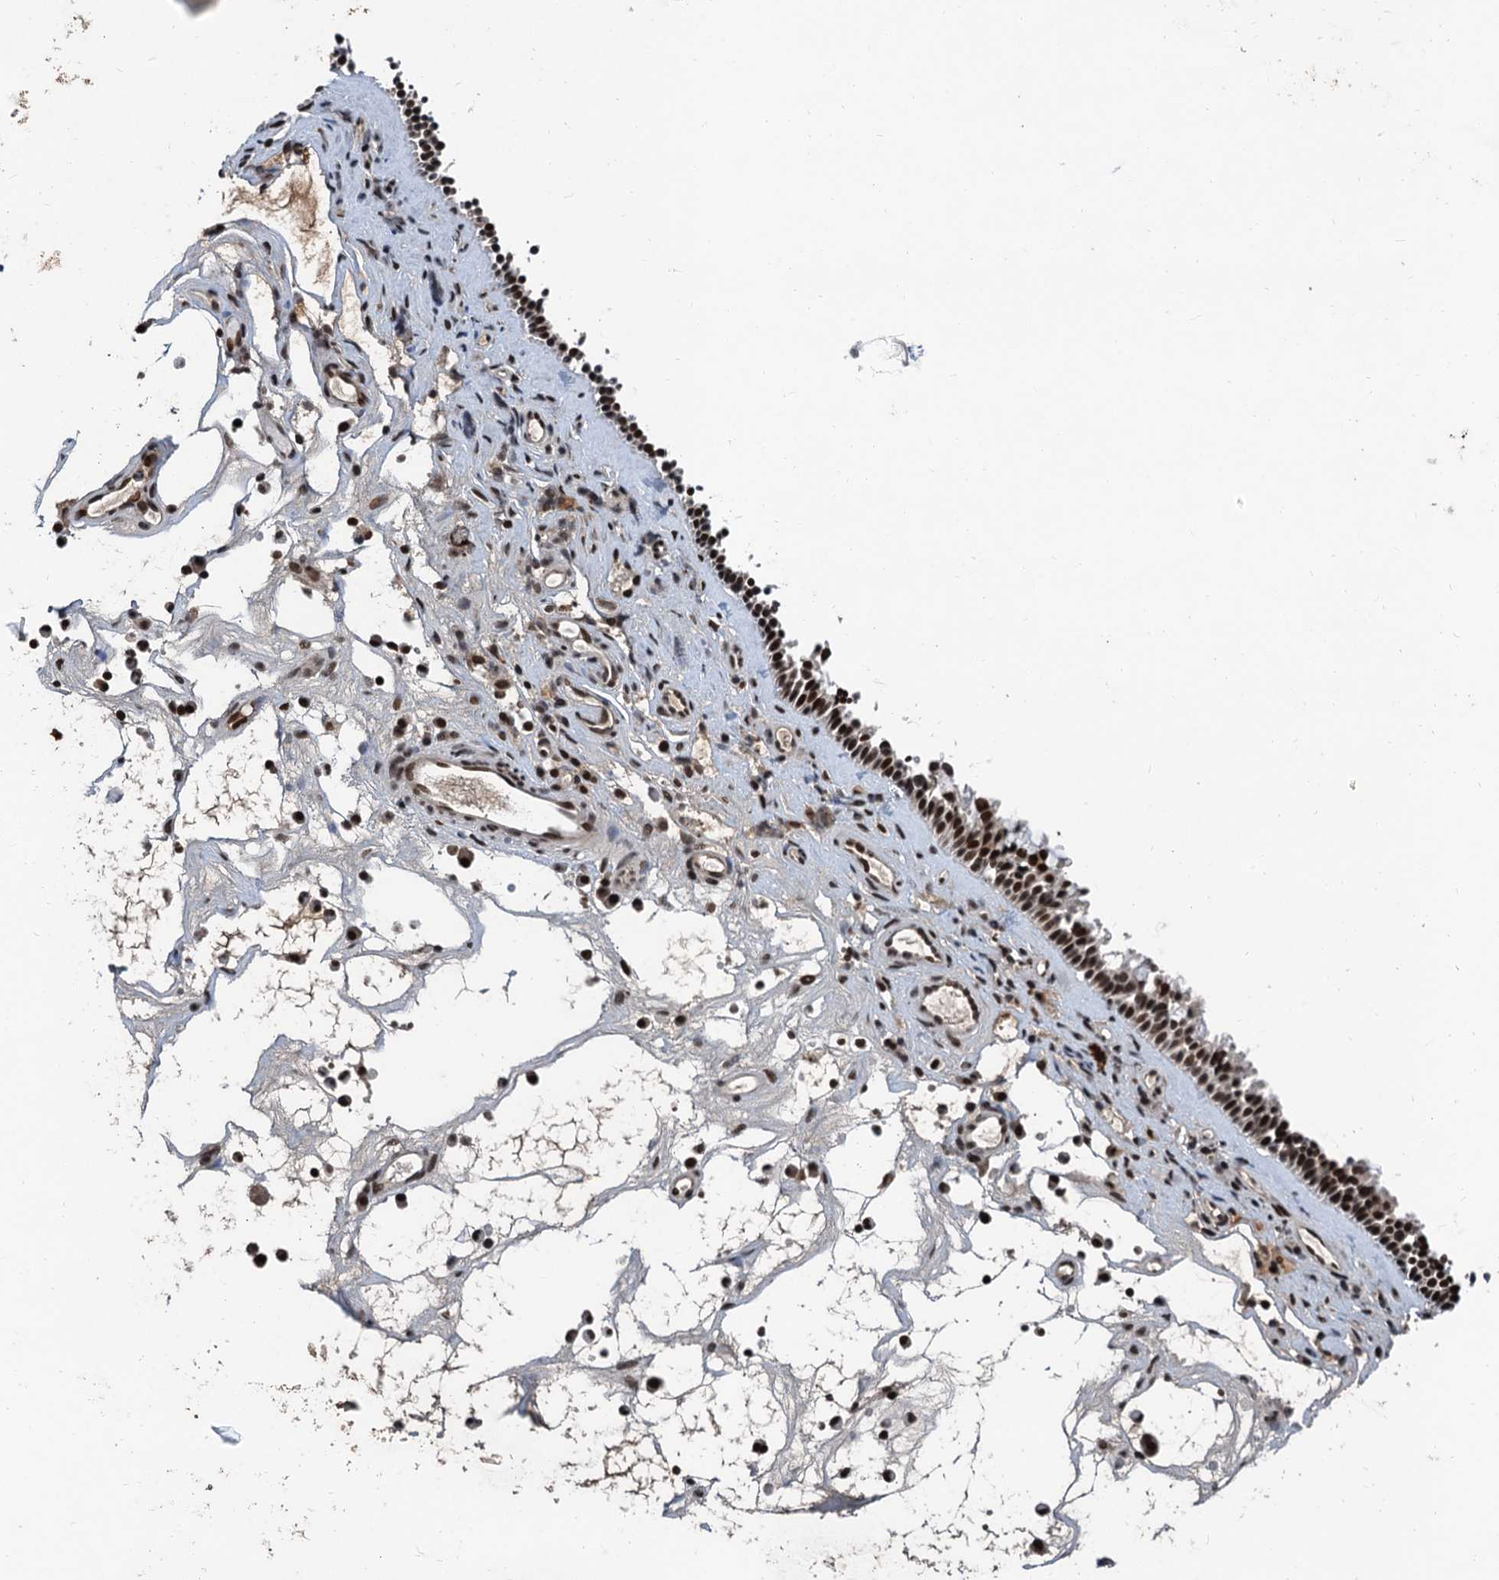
{"staining": {"intensity": "moderate", "quantity": ">75%", "location": "nuclear"}, "tissue": "nasopharynx", "cell_type": "Respiratory epithelial cells", "image_type": "normal", "snomed": [{"axis": "morphology", "description": "Normal tissue, NOS"}, {"axis": "morphology", "description": "Inflammation, NOS"}, {"axis": "morphology", "description": "Malignant melanoma, Metastatic site"}, {"axis": "topography", "description": "Nasopharynx"}], "caption": "Nasopharynx stained with a brown dye exhibits moderate nuclear positive staining in approximately >75% of respiratory epithelial cells.", "gene": "FAM217B", "patient": {"sex": "male", "age": 70}}